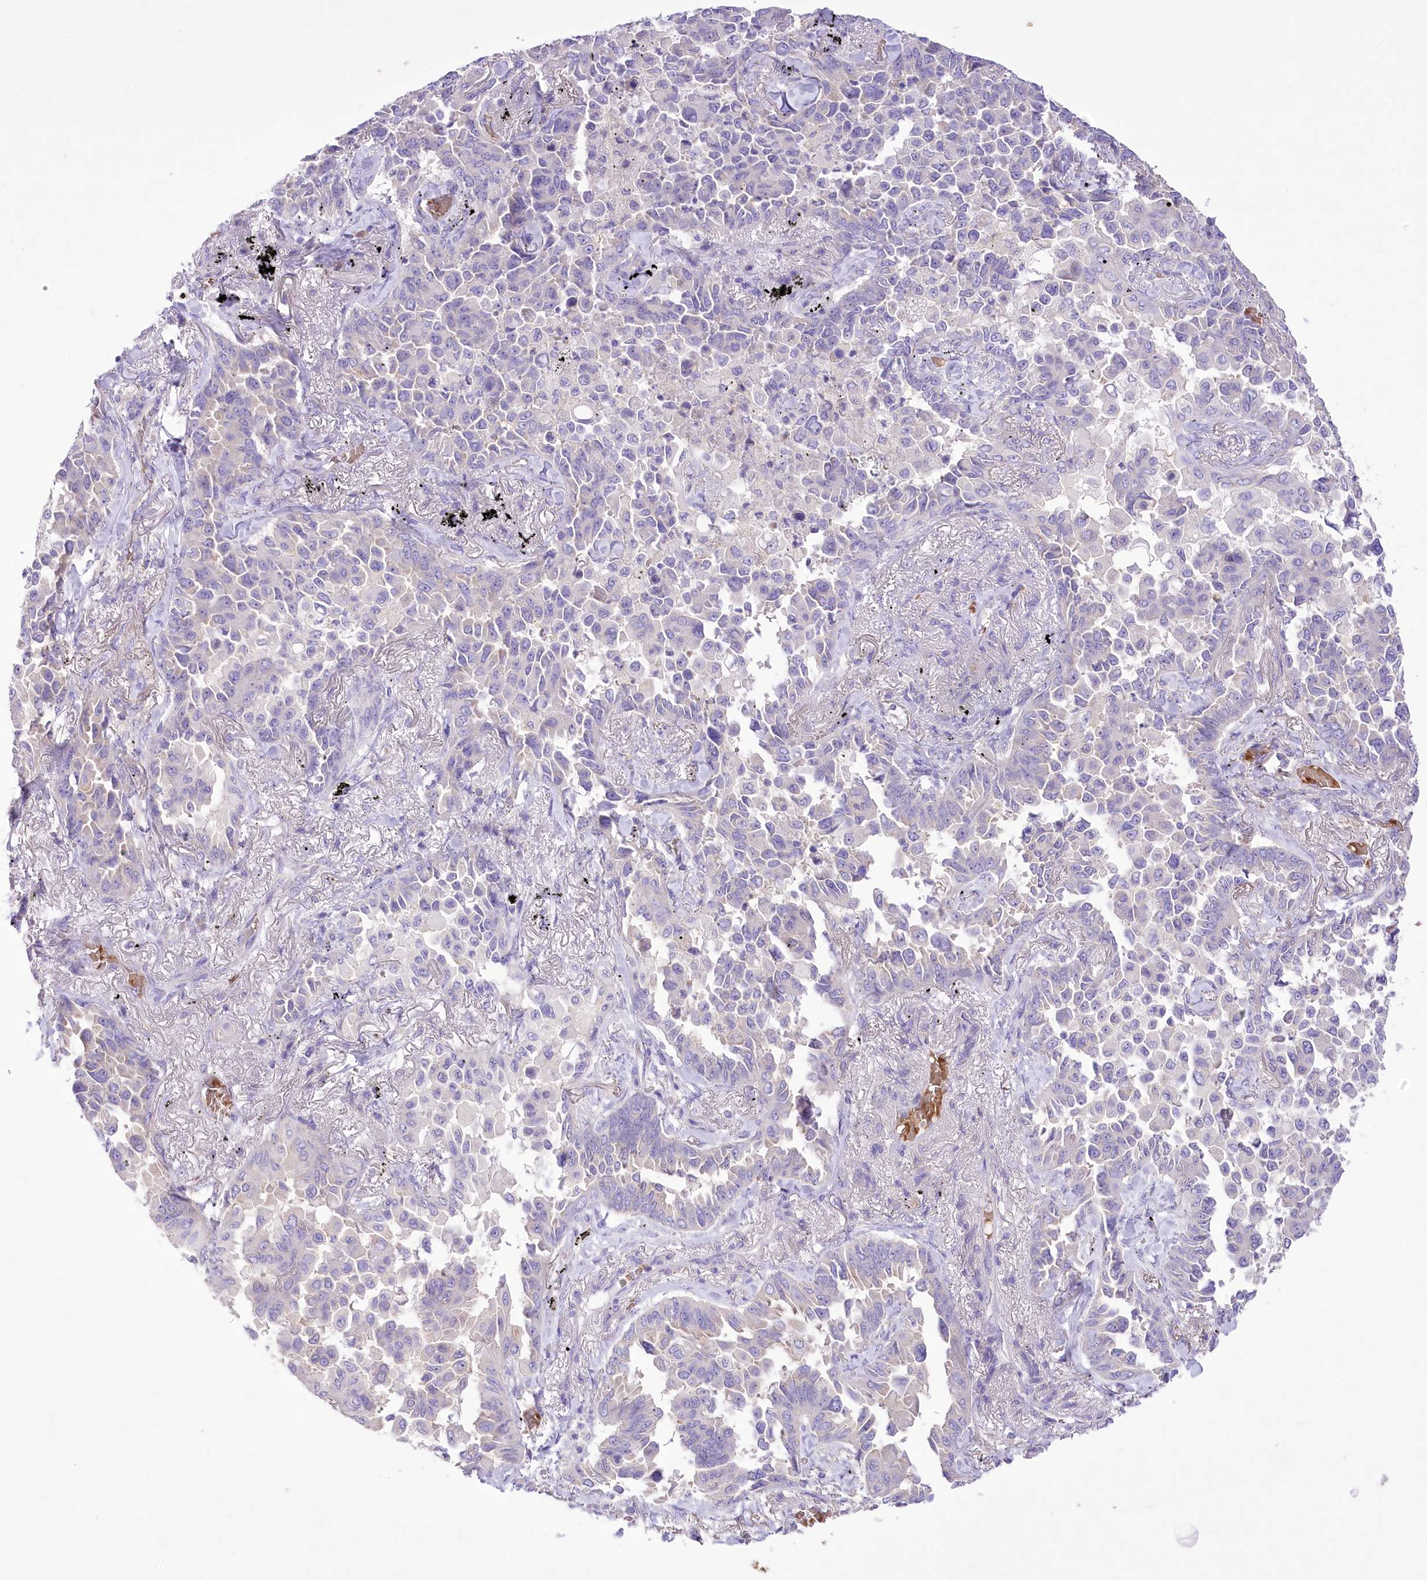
{"staining": {"intensity": "negative", "quantity": "none", "location": "none"}, "tissue": "lung cancer", "cell_type": "Tumor cells", "image_type": "cancer", "snomed": [{"axis": "morphology", "description": "Adenocarcinoma, NOS"}, {"axis": "topography", "description": "Lung"}], "caption": "Immunohistochemistry photomicrograph of neoplastic tissue: human lung cancer (adenocarcinoma) stained with DAB (3,3'-diaminobenzidine) displays no significant protein expression in tumor cells. (DAB (3,3'-diaminobenzidine) immunohistochemistry (IHC), high magnification).", "gene": "PRSS53", "patient": {"sex": "female", "age": 67}}